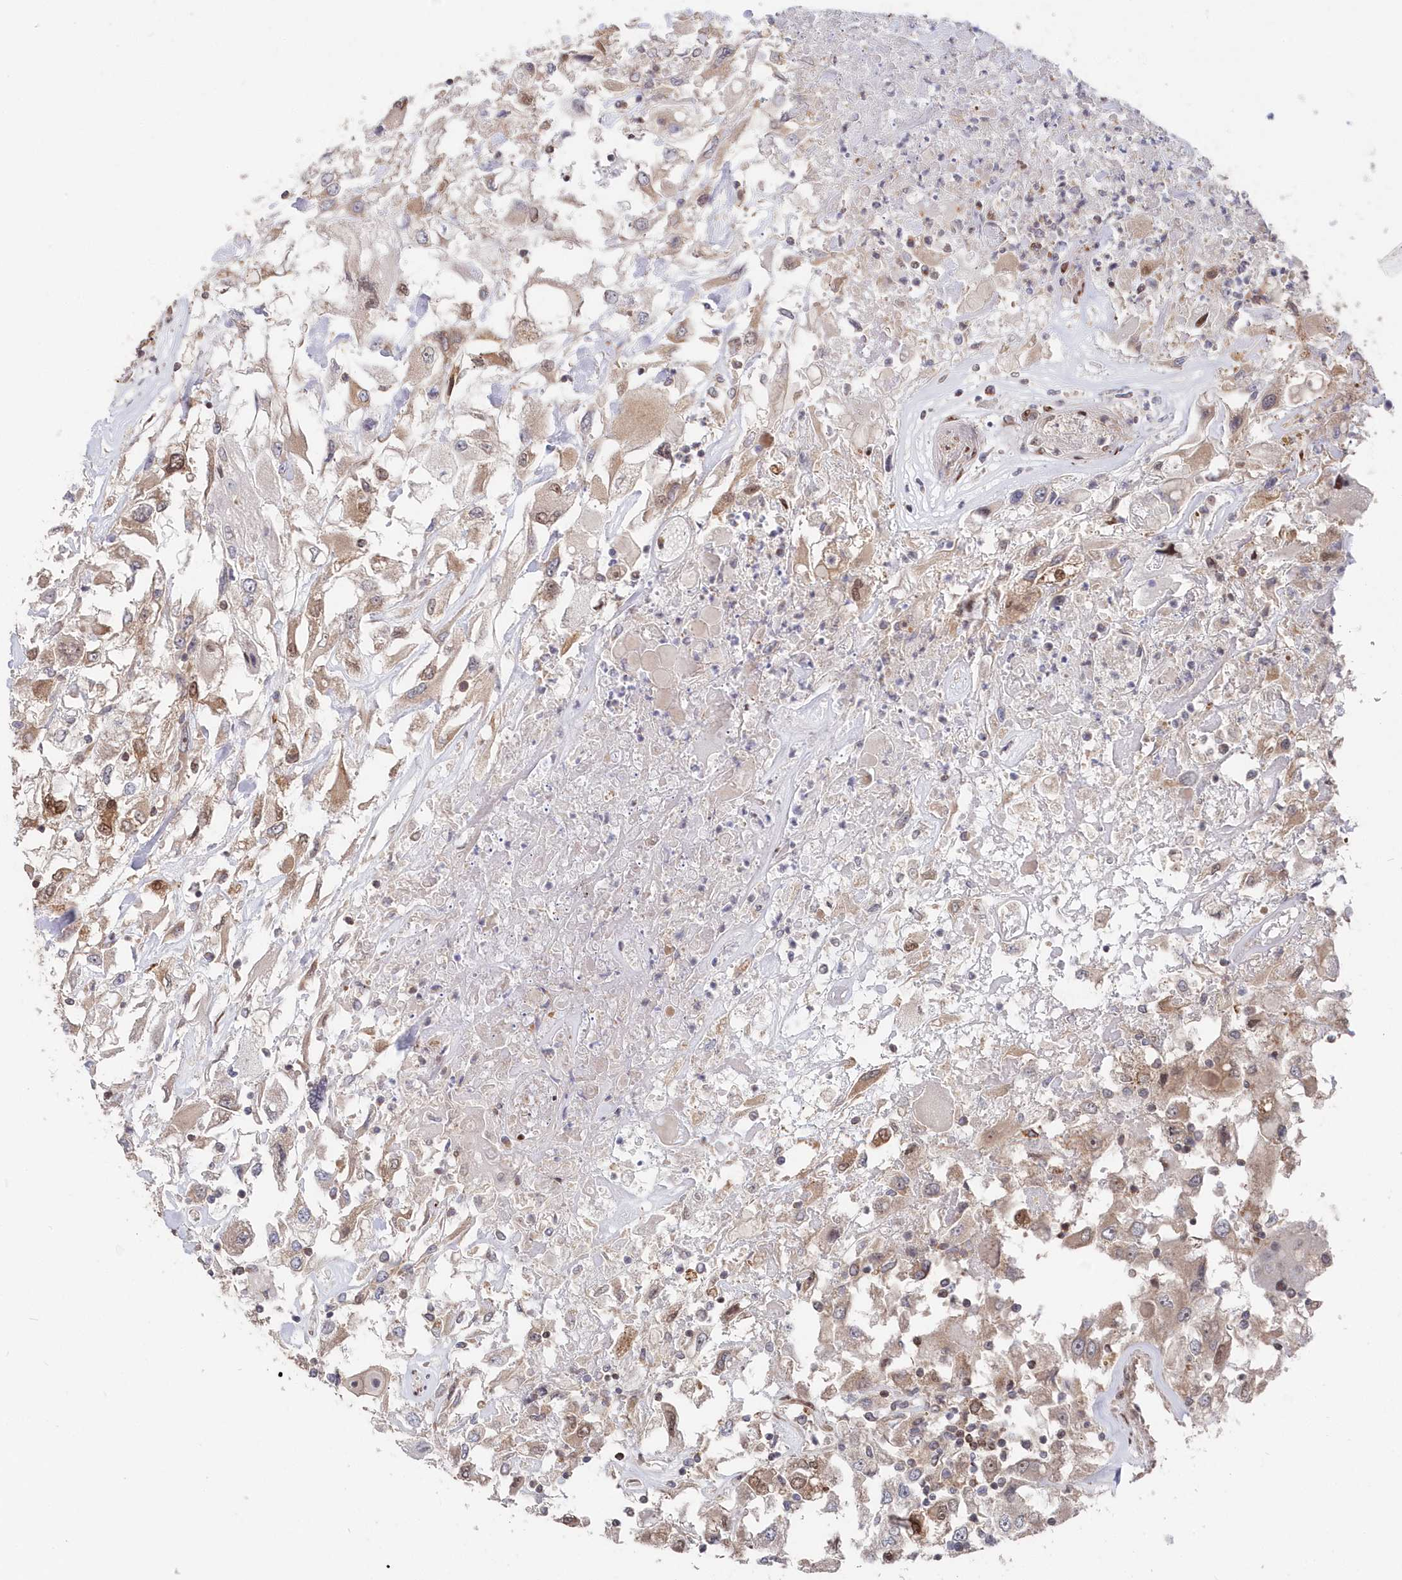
{"staining": {"intensity": "weak", "quantity": "25%-75%", "location": "cytoplasmic/membranous,nuclear"}, "tissue": "renal cancer", "cell_type": "Tumor cells", "image_type": "cancer", "snomed": [{"axis": "morphology", "description": "Adenocarcinoma, NOS"}, {"axis": "topography", "description": "Kidney"}], "caption": "Renal cancer (adenocarcinoma) stained for a protein (brown) demonstrates weak cytoplasmic/membranous and nuclear positive positivity in approximately 25%-75% of tumor cells.", "gene": "ABHD14B", "patient": {"sex": "female", "age": 52}}